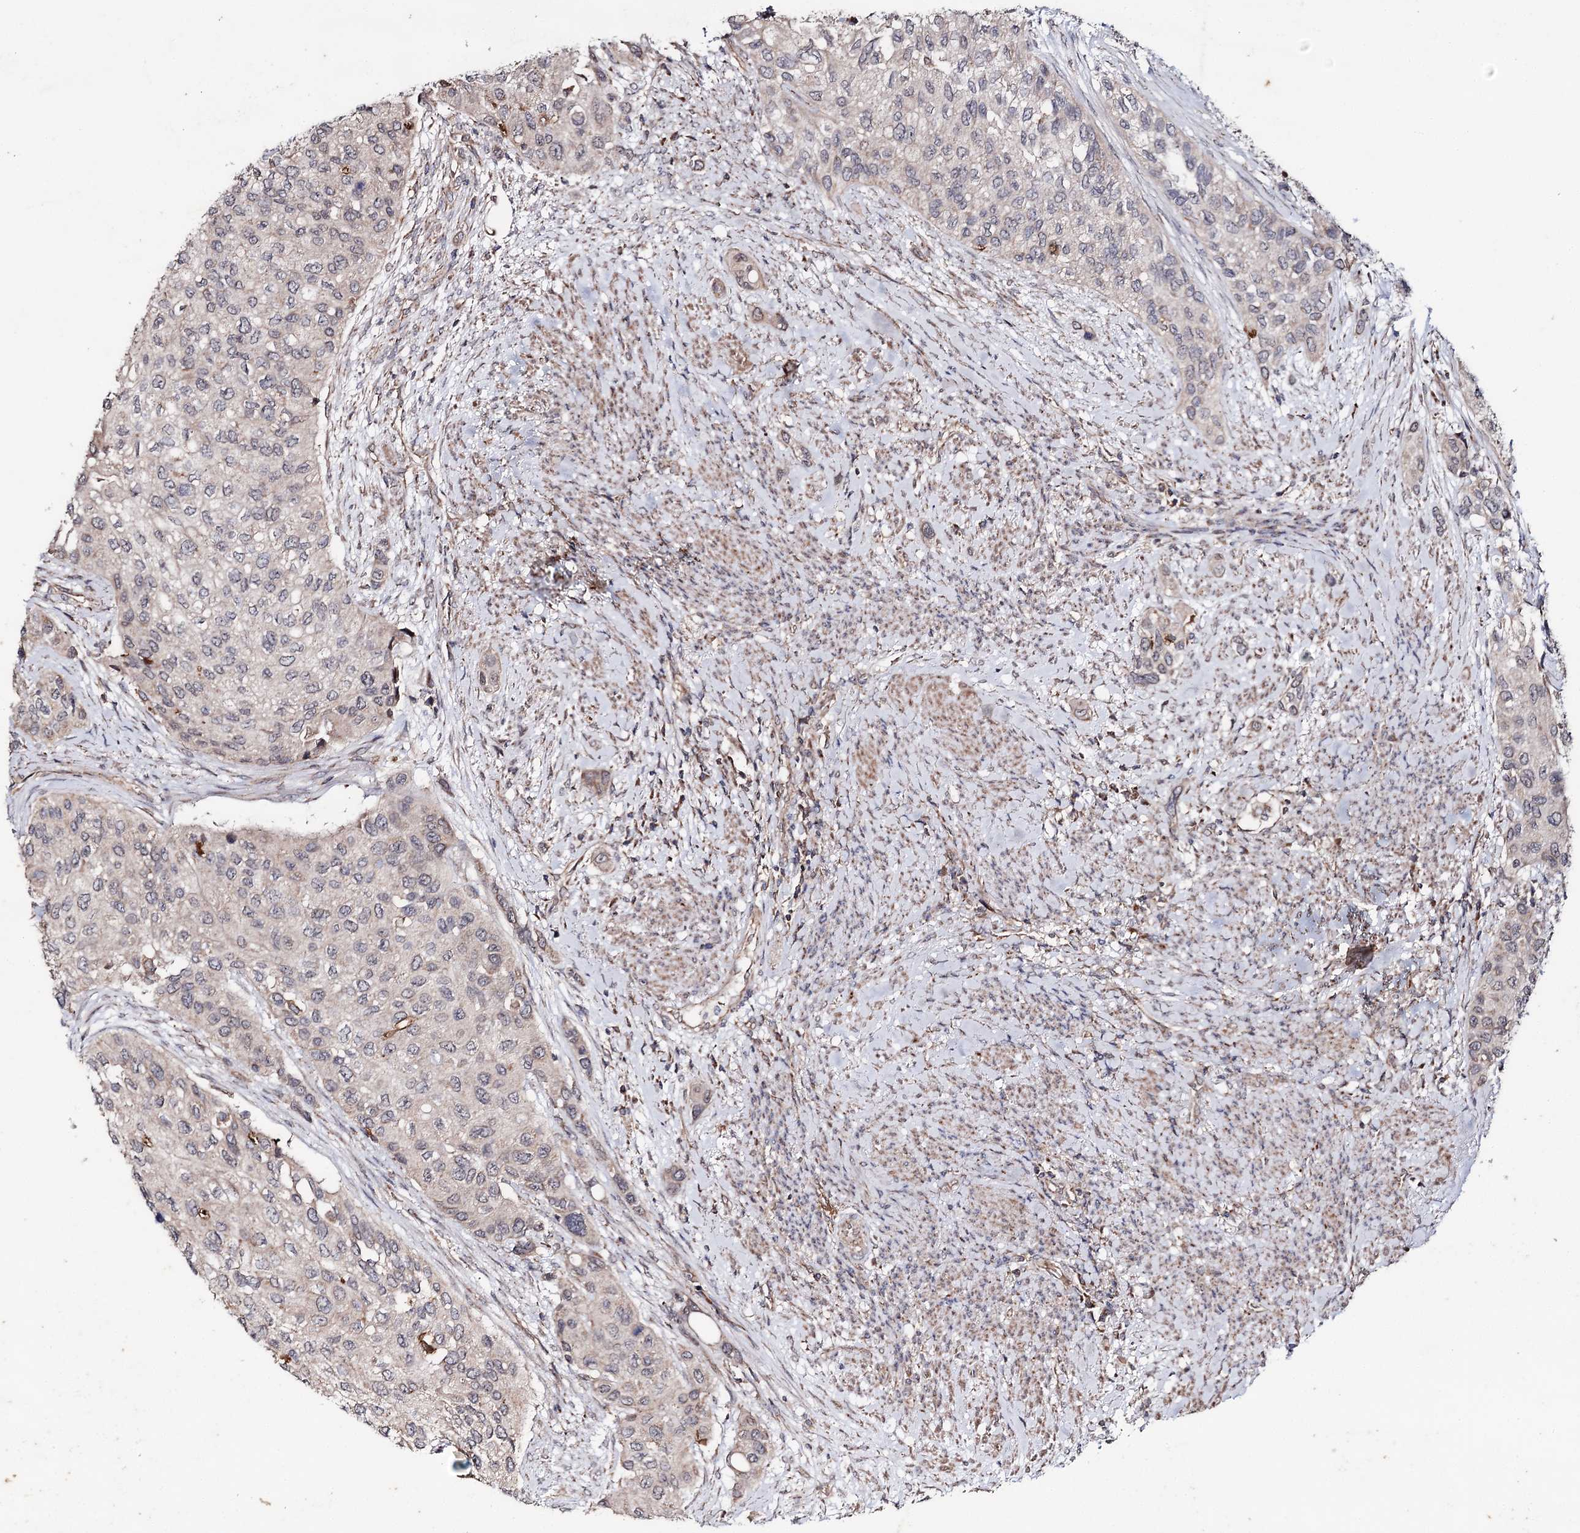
{"staining": {"intensity": "weak", "quantity": "<25%", "location": "cytoplasmic/membranous"}, "tissue": "urothelial cancer", "cell_type": "Tumor cells", "image_type": "cancer", "snomed": [{"axis": "morphology", "description": "Normal tissue, NOS"}, {"axis": "morphology", "description": "Urothelial carcinoma, High grade"}, {"axis": "topography", "description": "Vascular tissue"}, {"axis": "topography", "description": "Urinary bladder"}], "caption": "Immunohistochemistry of human high-grade urothelial carcinoma shows no staining in tumor cells.", "gene": "MINDY3", "patient": {"sex": "female", "age": 56}}